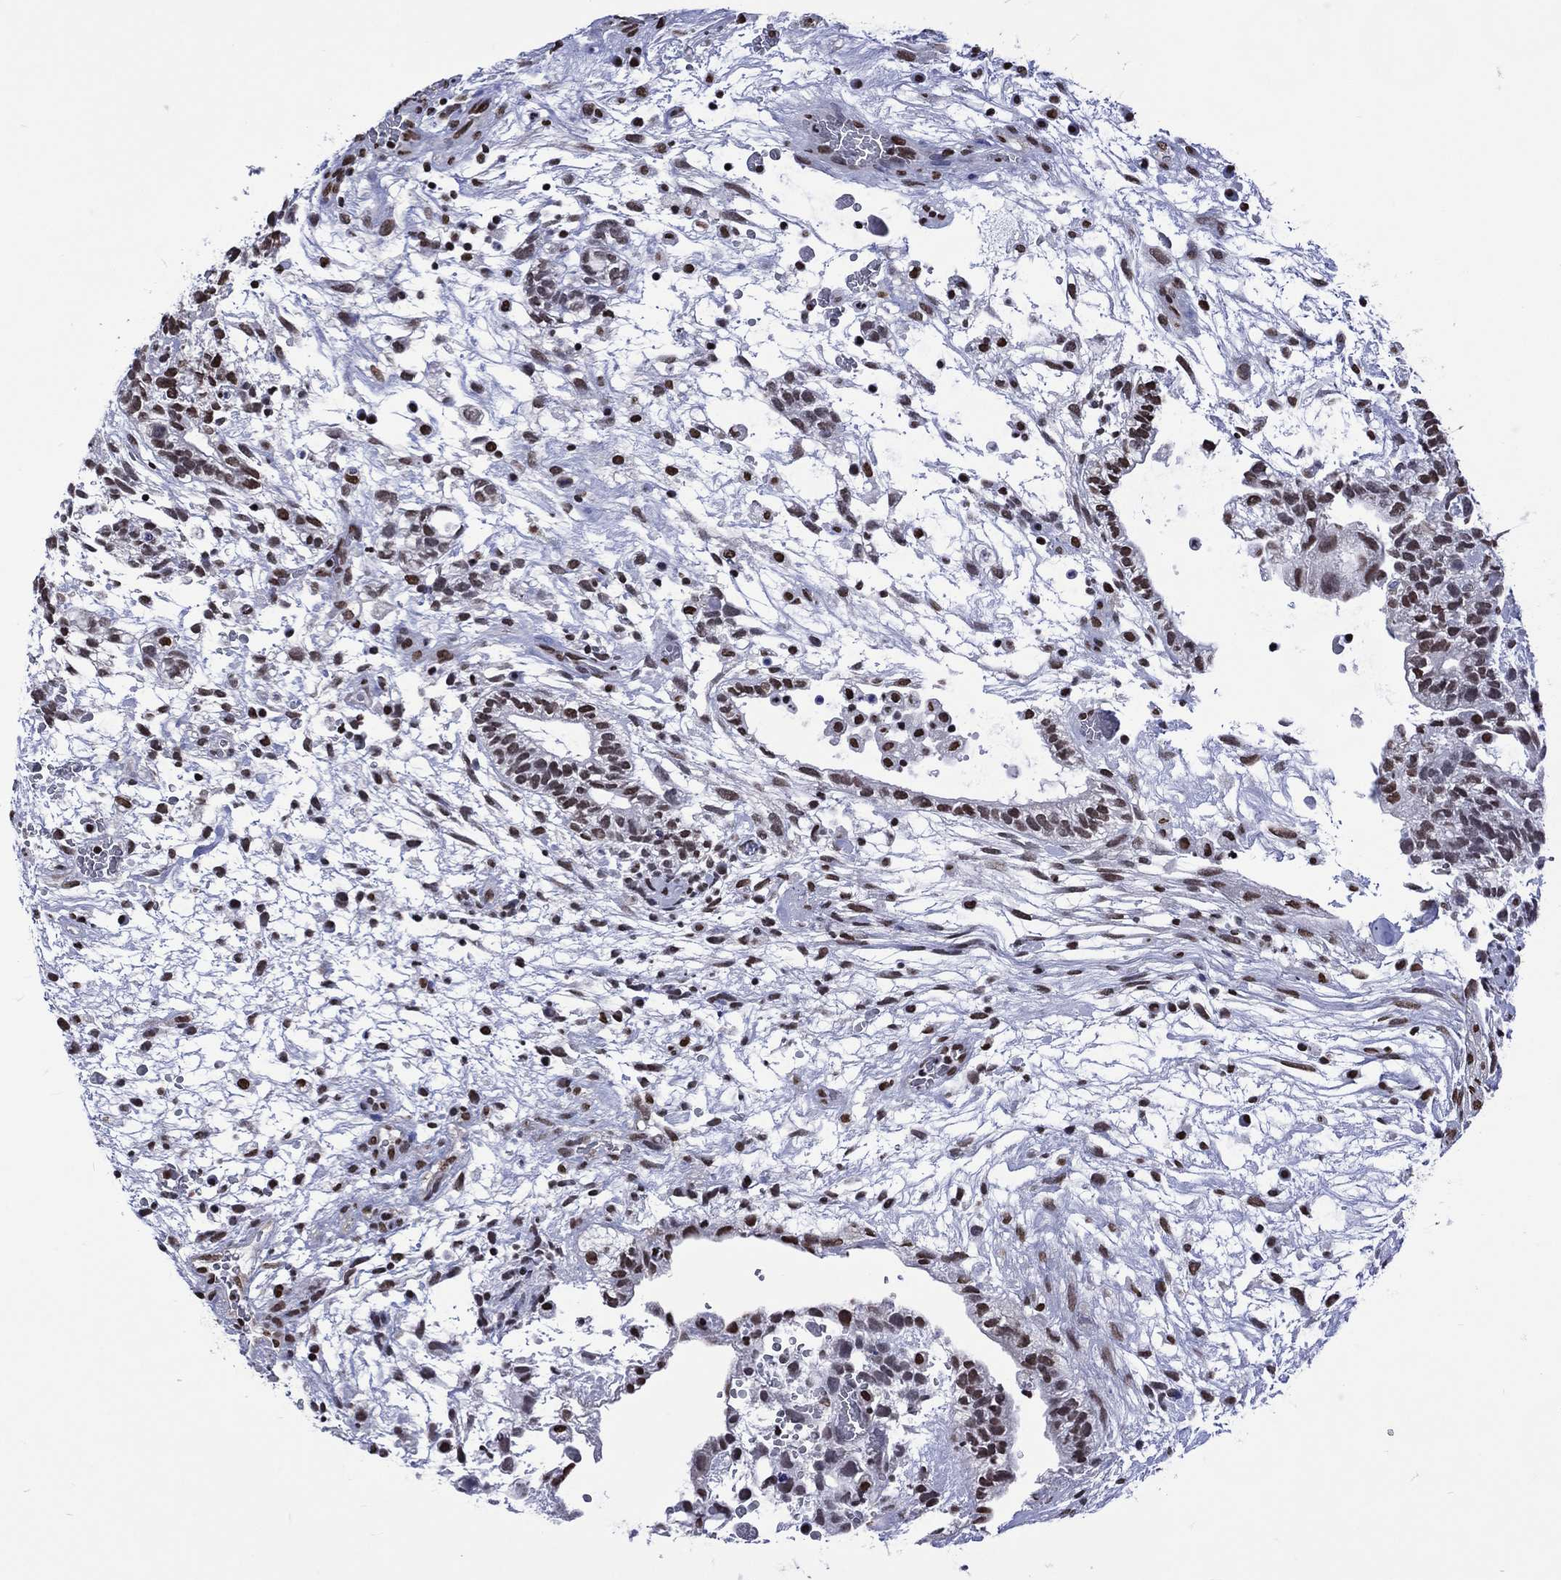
{"staining": {"intensity": "moderate", "quantity": "25%-75%", "location": "nuclear"}, "tissue": "testis cancer", "cell_type": "Tumor cells", "image_type": "cancer", "snomed": [{"axis": "morphology", "description": "Normal tissue, NOS"}, {"axis": "morphology", "description": "Carcinoma, Embryonal, NOS"}, {"axis": "topography", "description": "Testis"}], "caption": "A micrograph showing moderate nuclear staining in about 25%-75% of tumor cells in embryonal carcinoma (testis), as visualized by brown immunohistochemical staining.", "gene": "RETREG2", "patient": {"sex": "male", "age": 32}}